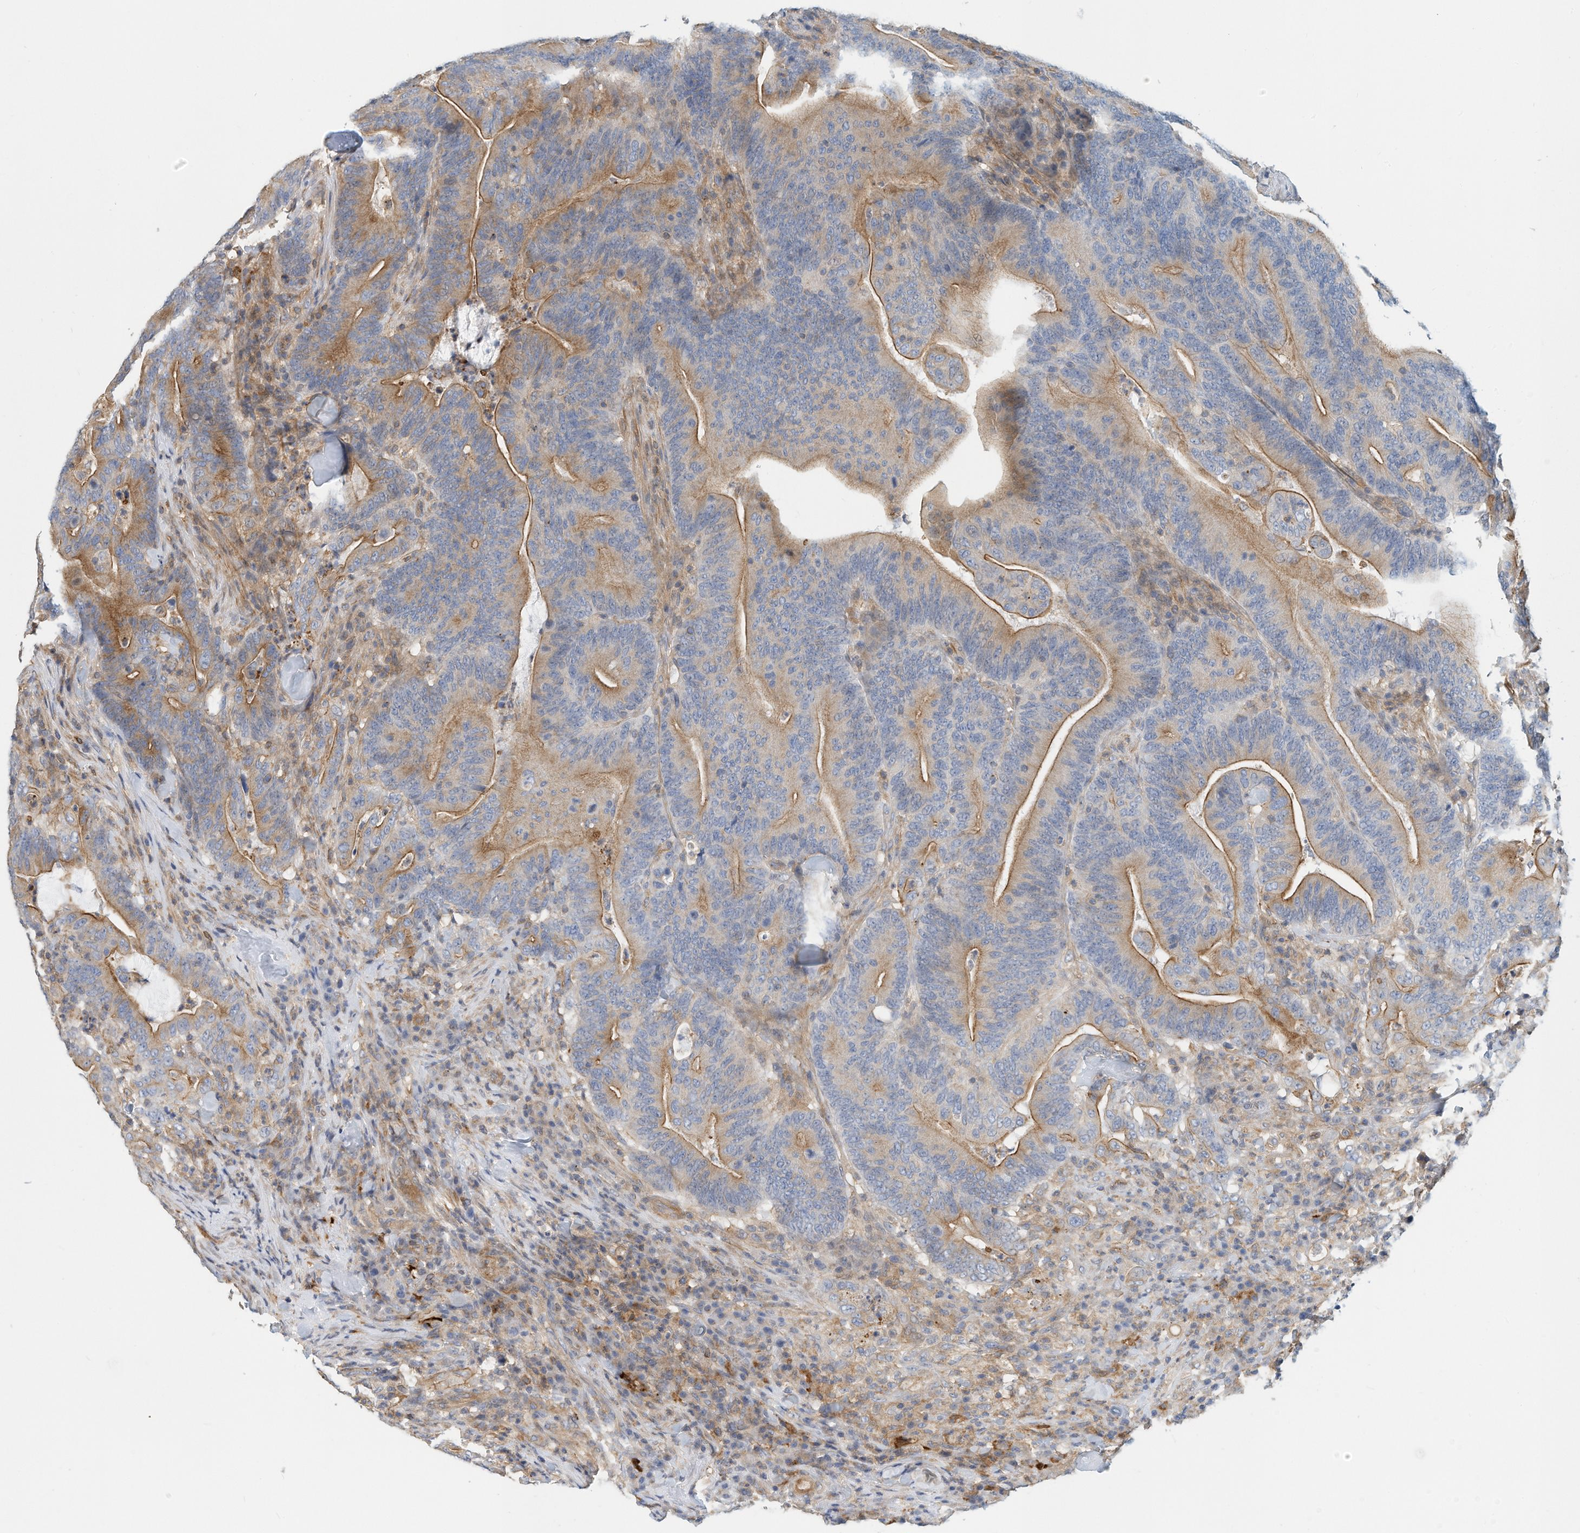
{"staining": {"intensity": "moderate", "quantity": "25%-75%", "location": "cytoplasmic/membranous"}, "tissue": "colorectal cancer", "cell_type": "Tumor cells", "image_type": "cancer", "snomed": [{"axis": "morphology", "description": "Adenocarcinoma, NOS"}, {"axis": "topography", "description": "Colon"}], "caption": "Immunohistochemistry (IHC) (DAB (3,3'-diaminobenzidine)) staining of human colorectal cancer (adenocarcinoma) displays moderate cytoplasmic/membranous protein expression in approximately 25%-75% of tumor cells.", "gene": "MICAL1", "patient": {"sex": "female", "age": 66}}